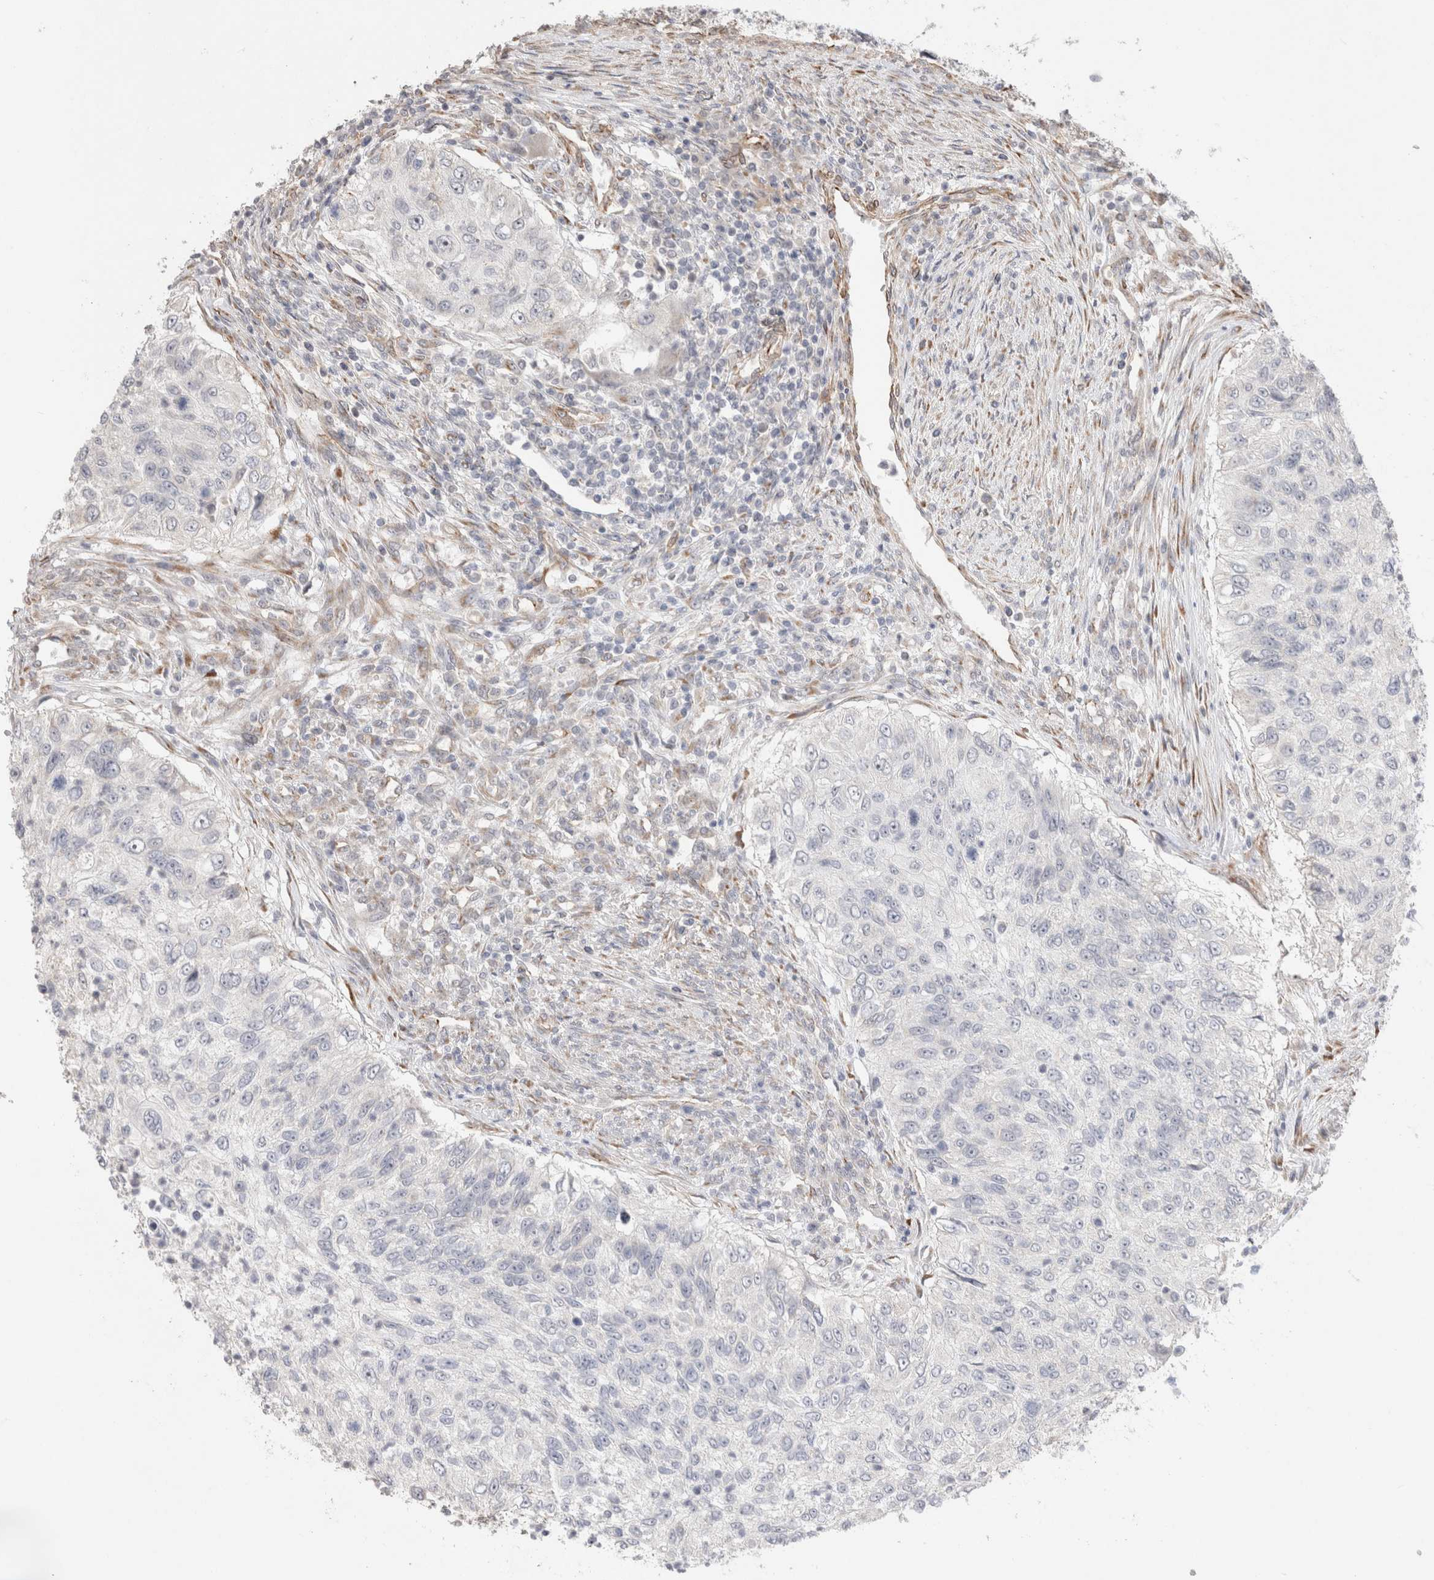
{"staining": {"intensity": "negative", "quantity": "none", "location": "none"}, "tissue": "urothelial cancer", "cell_type": "Tumor cells", "image_type": "cancer", "snomed": [{"axis": "morphology", "description": "Urothelial carcinoma, High grade"}, {"axis": "topography", "description": "Urinary bladder"}], "caption": "Immunohistochemical staining of human high-grade urothelial carcinoma displays no significant staining in tumor cells.", "gene": "CAAP1", "patient": {"sex": "female", "age": 60}}